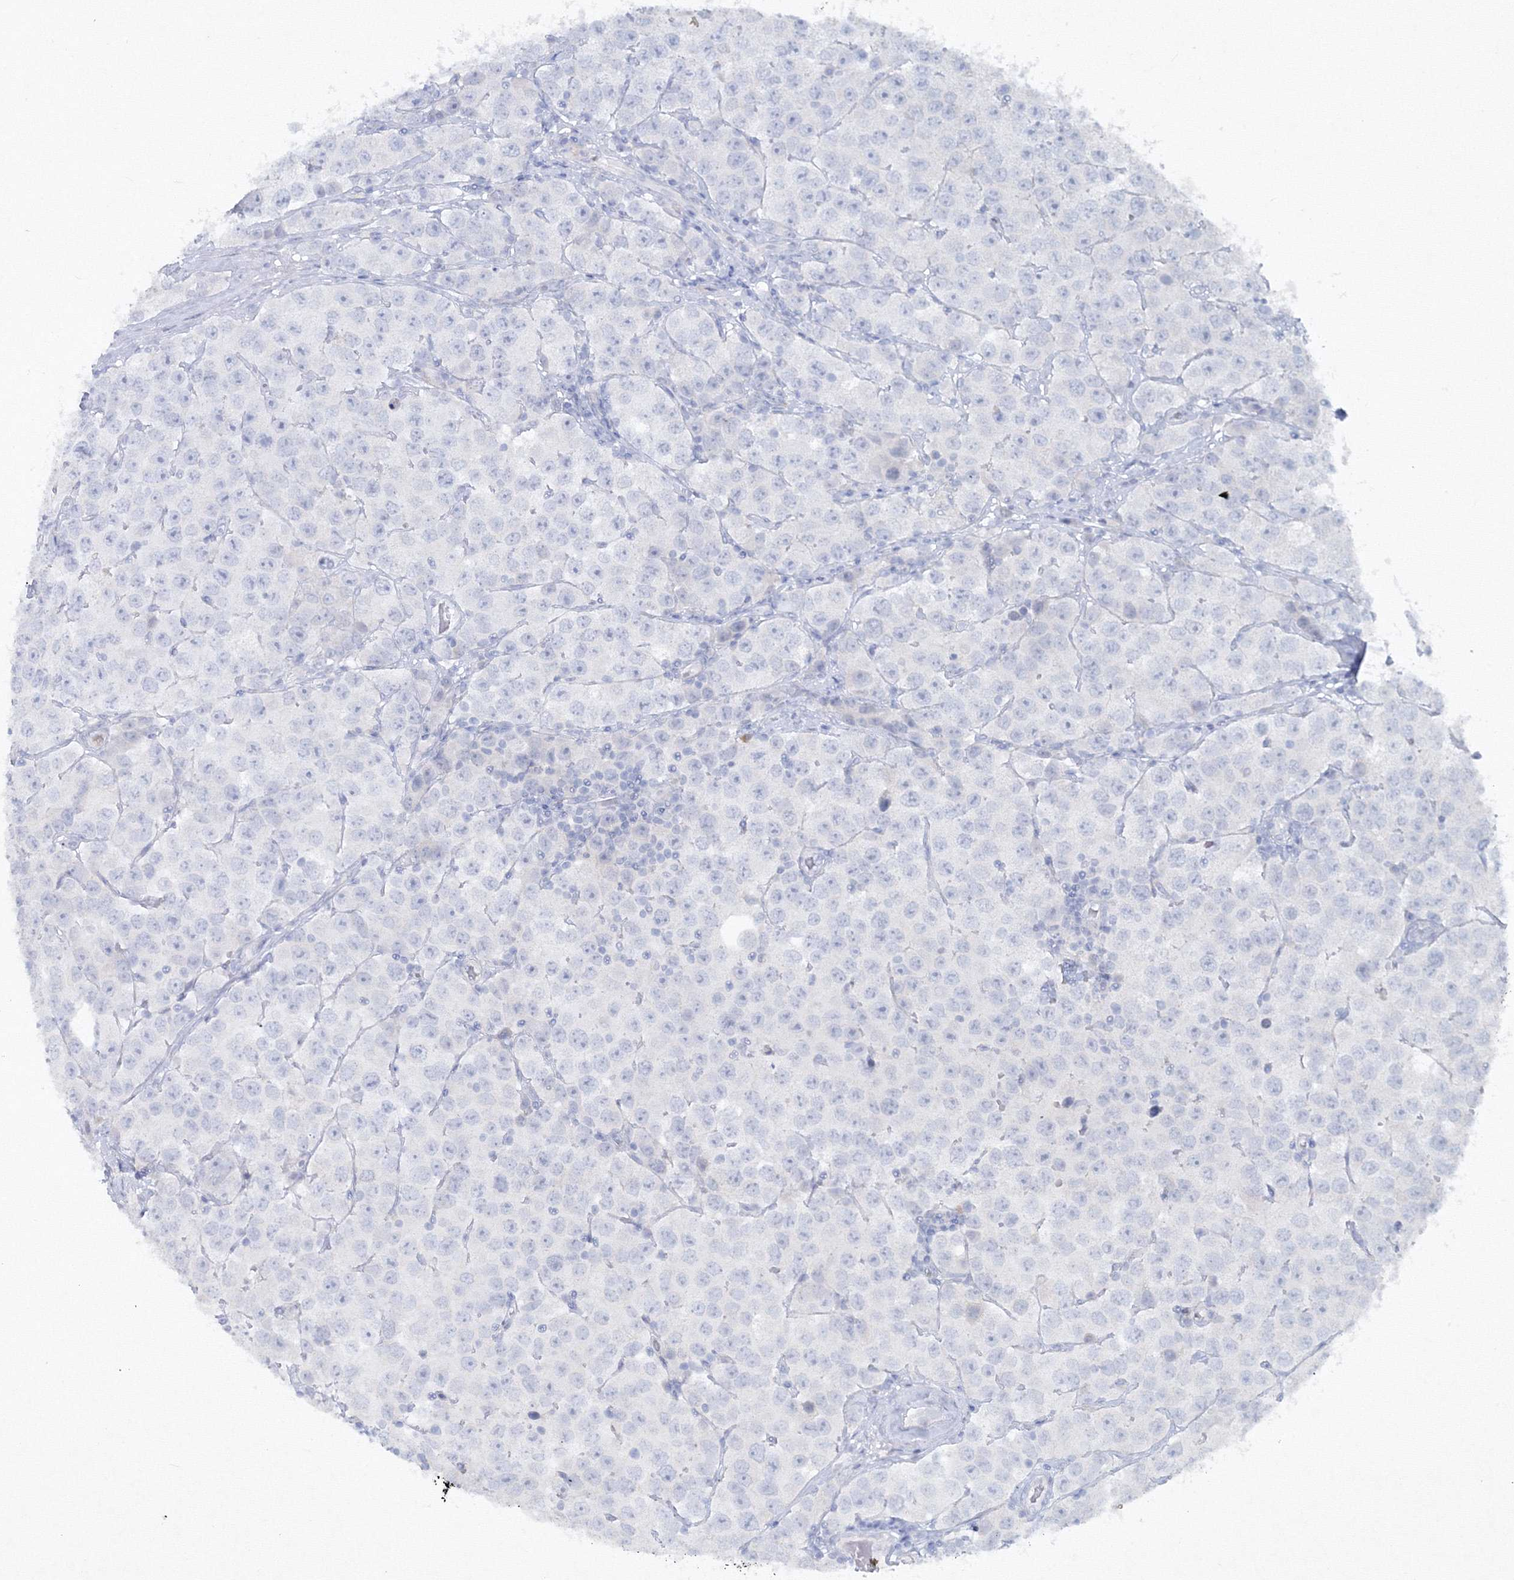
{"staining": {"intensity": "negative", "quantity": "none", "location": "none"}, "tissue": "testis cancer", "cell_type": "Tumor cells", "image_type": "cancer", "snomed": [{"axis": "morphology", "description": "Seminoma, NOS"}, {"axis": "topography", "description": "Testis"}], "caption": "Tumor cells are negative for protein expression in human seminoma (testis). (Stains: DAB (3,3'-diaminobenzidine) immunohistochemistry with hematoxylin counter stain, Microscopy: brightfield microscopy at high magnification).", "gene": "GCKR", "patient": {"sex": "male", "age": 28}}